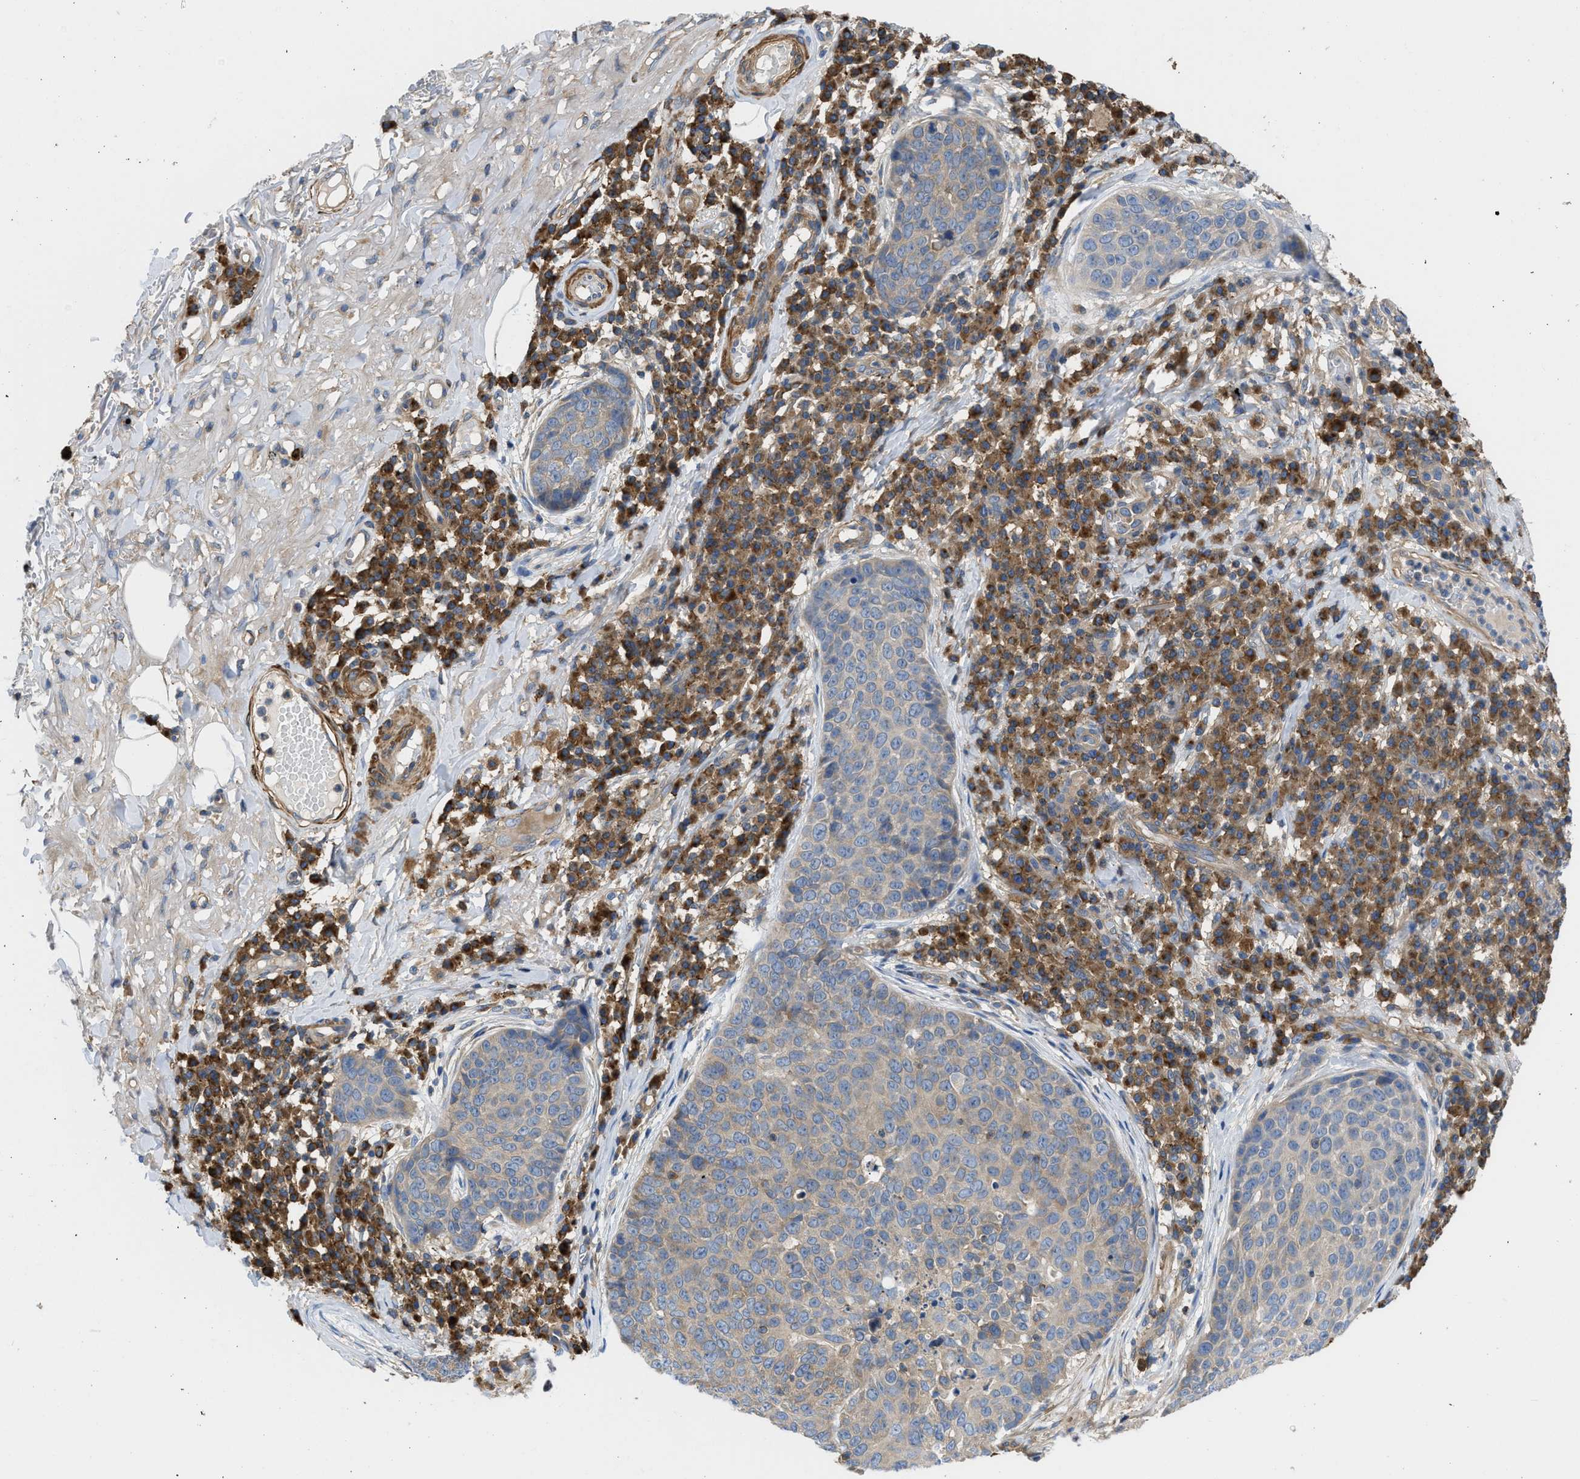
{"staining": {"intensity": "weak", "quantity": "25%-75%", "location": "cytoplasmic/membranous"}, "tissue": "skin cancer", "cell_type": "Tumor cells", "image_type": "cancer", "snomed": [{"axis": "morphology", "description": "Squamous cell carcinoma in situ, NOS"}, {"axis": "morphology", "description": "Squamous cell carcinoma, NOS"}, {"axis": "topography", "description": "Skin"}], "caption": "Immunohistochemistry of skin squamous cell carcinoma in situ shows low levels of weak cytoplasmic/membranous expression in about 25%-75% of tumor cells.", "gene": "CHKB", "patient": {"sex": "male", "age": 93}}